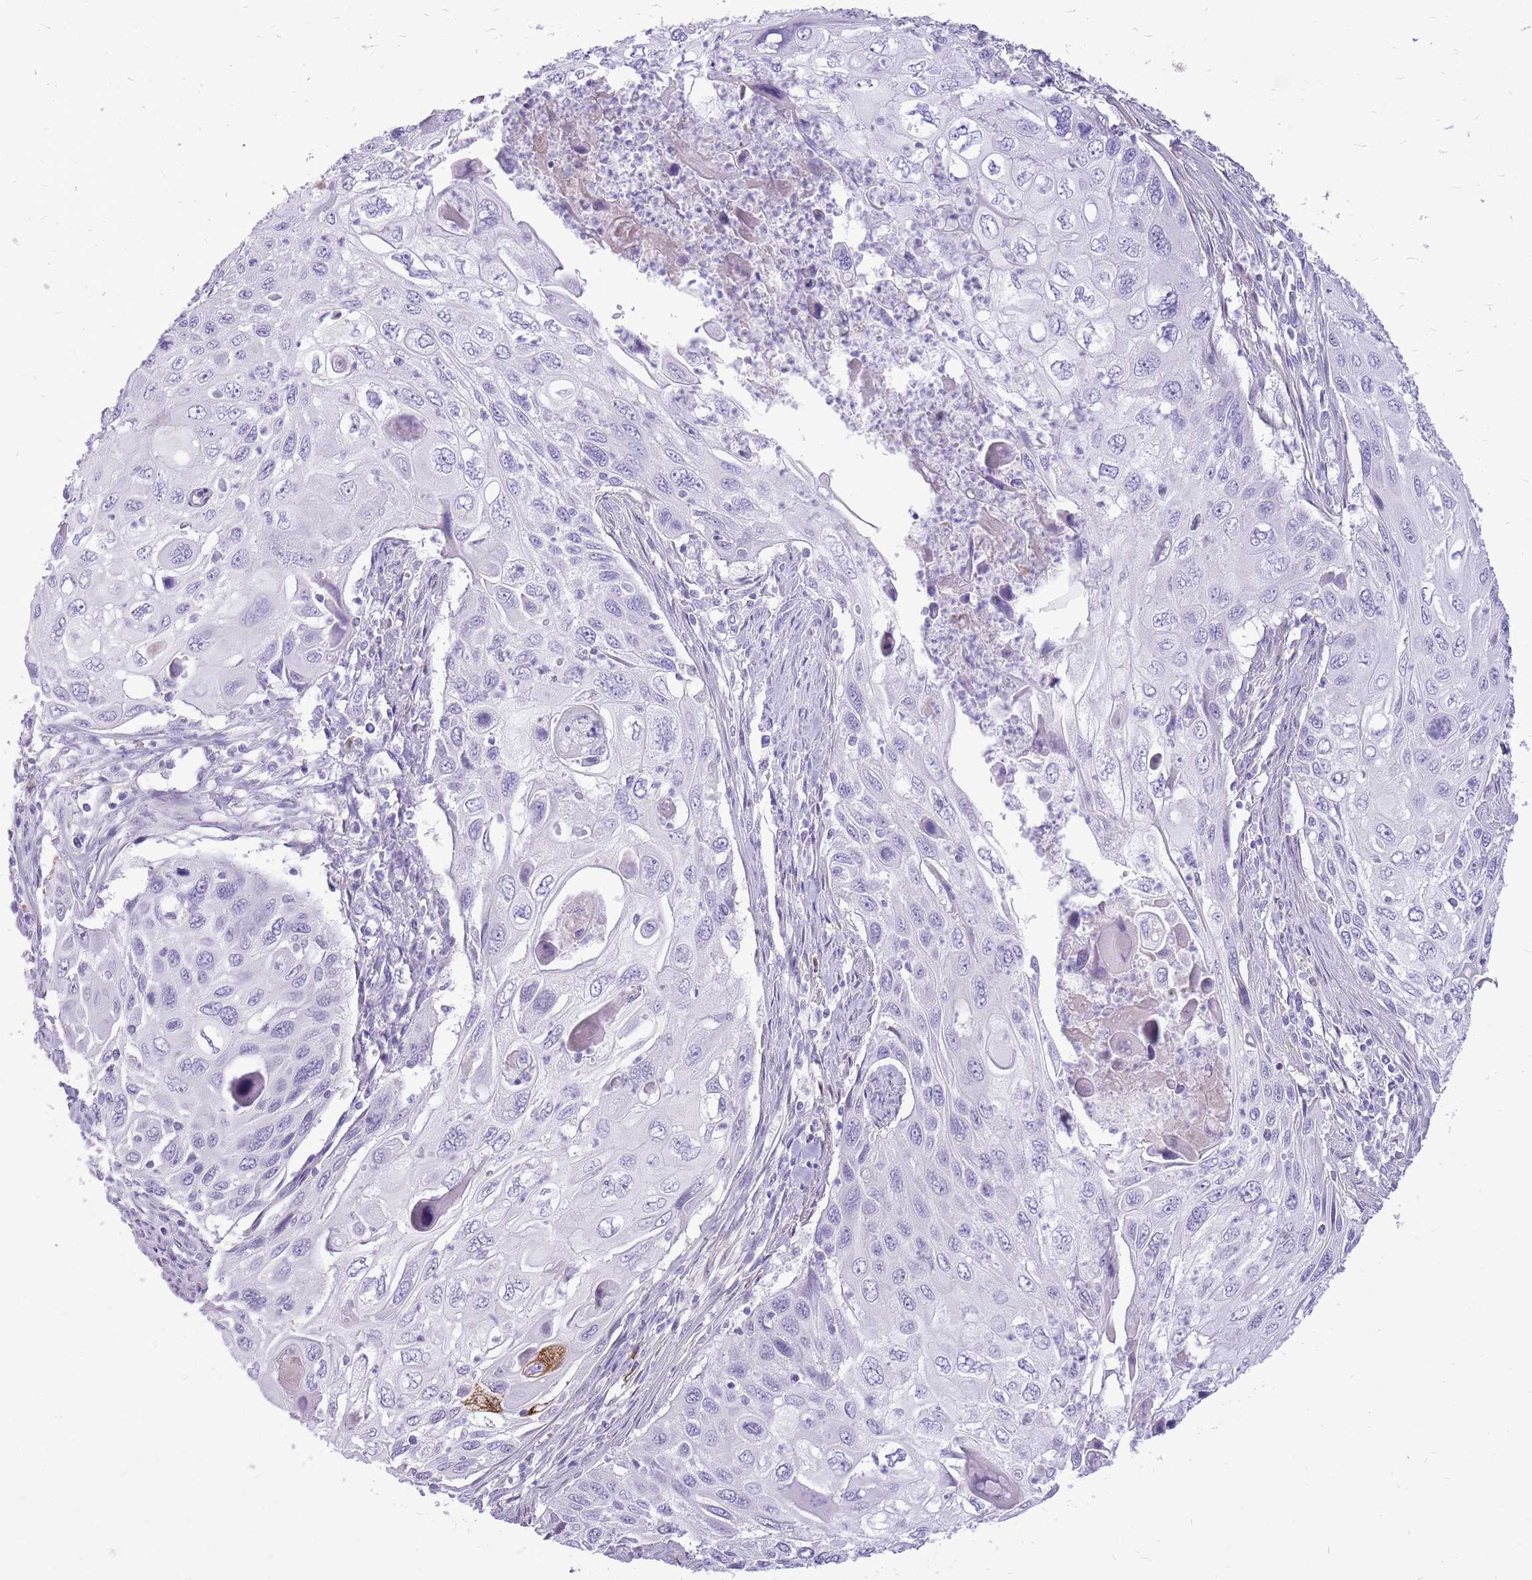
{"staining": {"intensity": "negative", "quantity": "none", "location": "none"}, "tissue": "cervical cancer", "cell_type": "Tumor cells", "image_type": "cancer", "snomed": [{"axis": "morphology", "description": "Squamous cell carcinoma, NOS"}, {"axis": "topography", "description": "Cervix"}], "caption": "This is a photomicrograph of IHC staining of squamous cell carcinoma (cervical), which shows no staining in tumor cells. (Immunohistochemistry (ihc), brightfield microscopy, high magnification).", "gene": "ZNF425", "patient": {"sex": "female", "age": 70}}